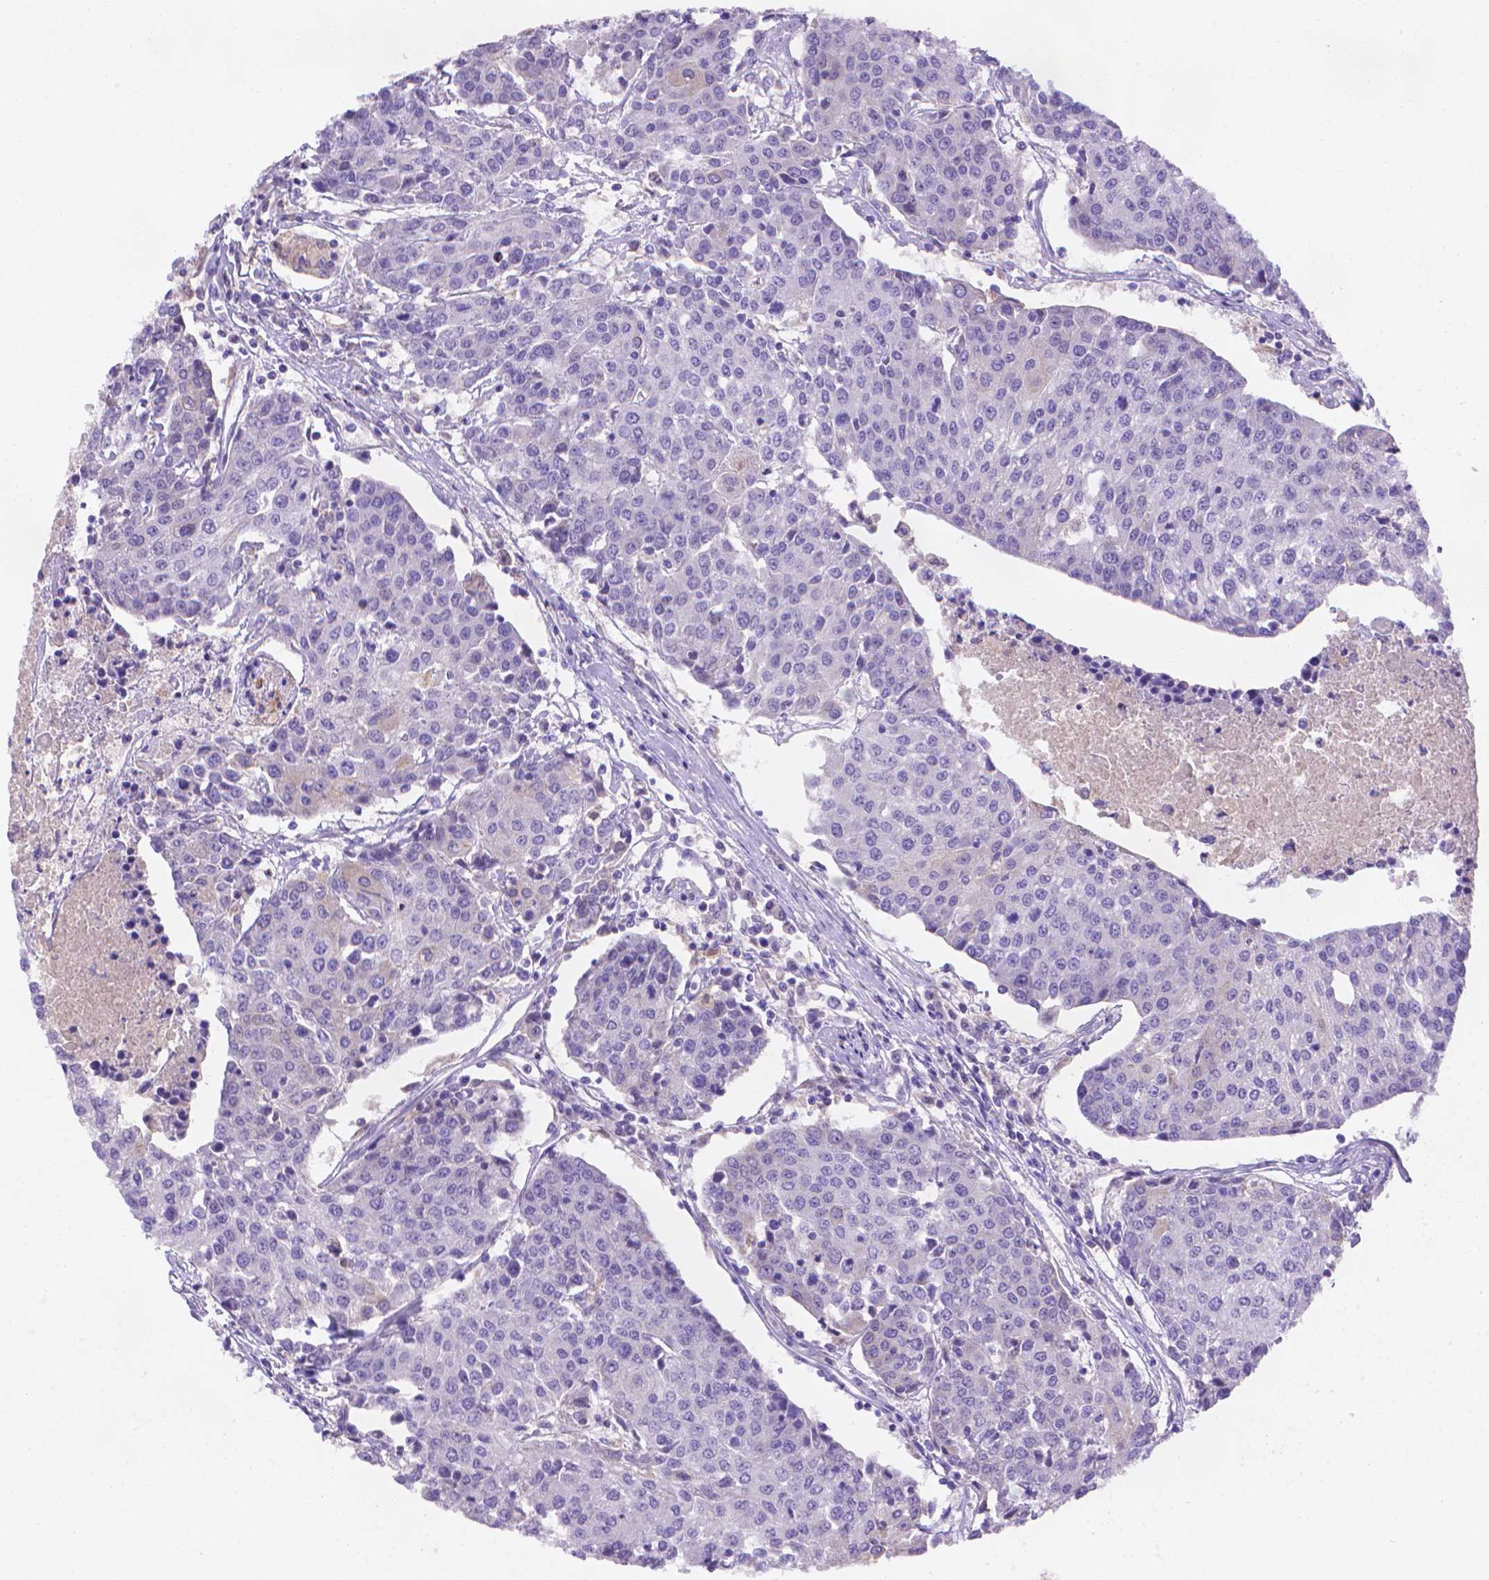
{"staining": {"intensity": "negative", "quantity": "none", "location": "none"}, "tissue": "urothelial cancer", "cell_type": "Tumor cells", "image_type": "cancer", "snomed": [{"axis": "morphology", "description": "Urothelial carcinoma, High grade"}, {"axis": "topography", "description": "Urinary bladder"}], "caption": "Tumor cells are negative for brown protein staining in urothelial cancer. (DAB (3,3'-diaminobenzidine) immunohistochemistry with hematoxylin counter stain).", "gene": "FGD2", "patient": {"sex": "female", "age": 85}}